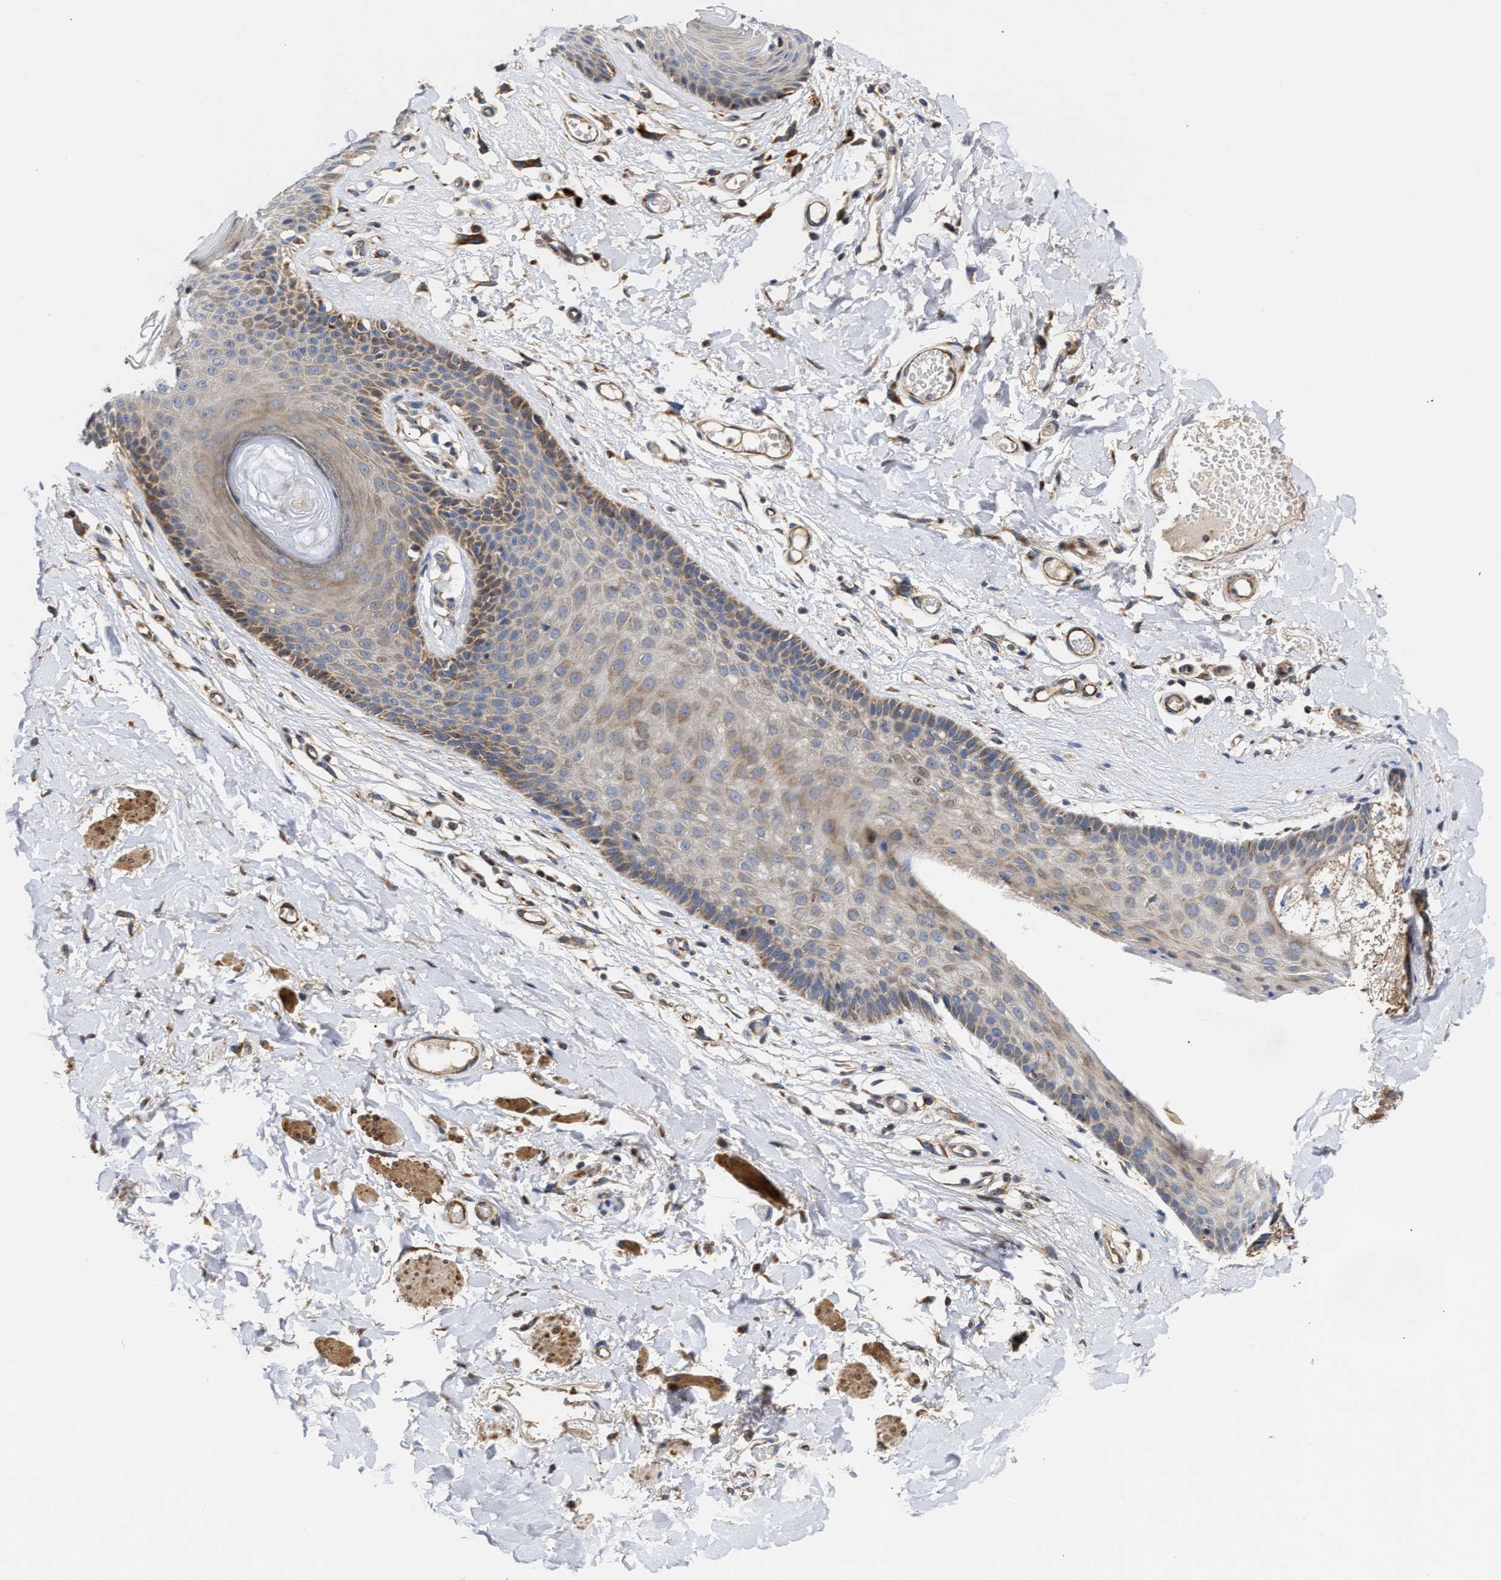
{"staining": {"intensity": "moderate", "quantity": "<25%", "location": "cytoplasmic/membranous"}, "tissue": "skin", "cell_type": "Epidermal cells", "image_type": "normal", "snomed": [{"axis": "morphology", "description": "Normal tissue, NOS"}, {"axis": "topography", "description": "Vulva"}], "caption": "Epidermal cells reveal low levels of moderate cytoplasmic/membranous expression in about <25% of cells in benign human skin.", "gene": "MALSU1", "patient": {"sex": "female", "age": 73}}